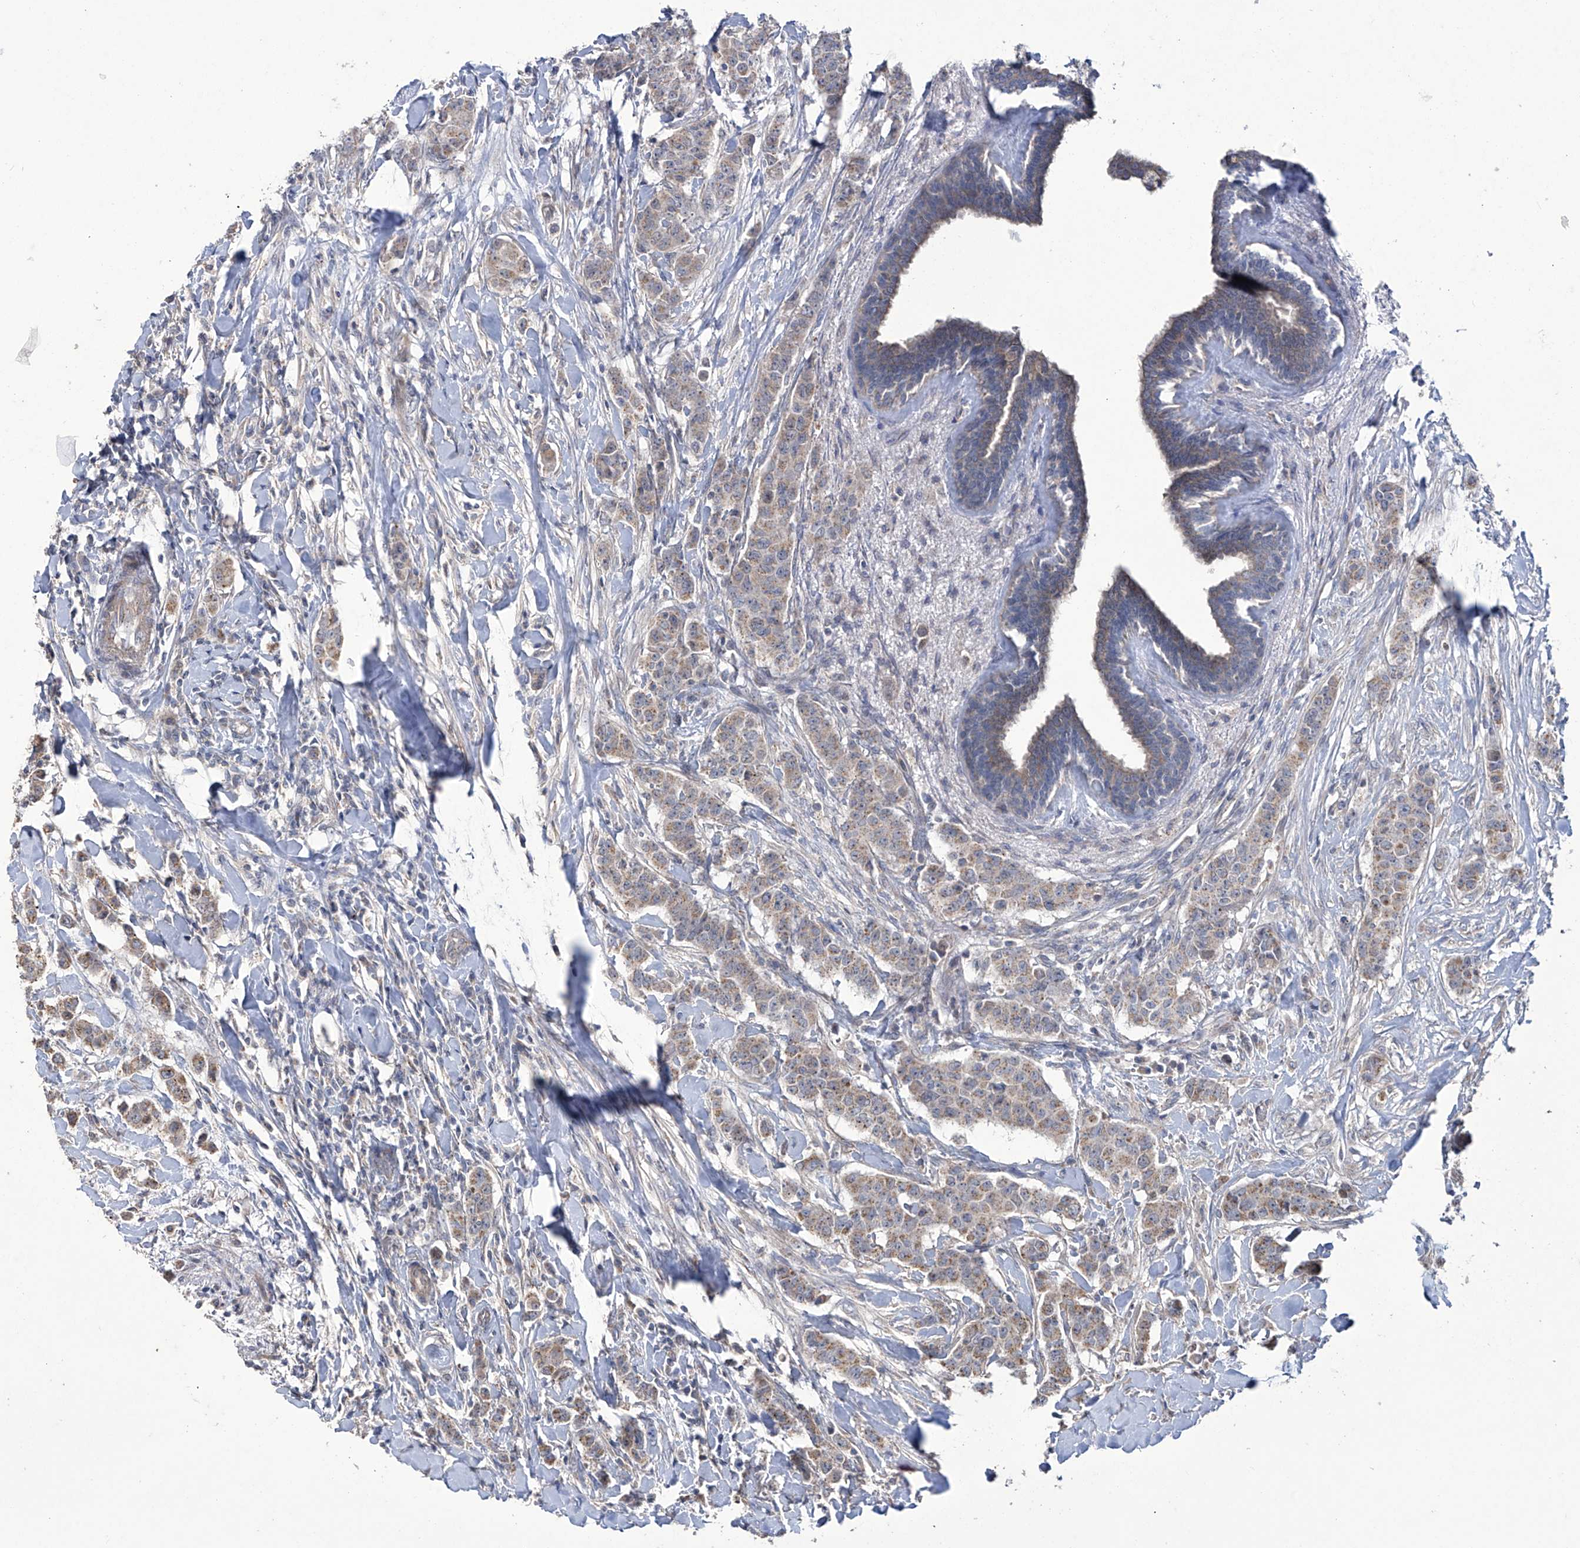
{"staining": {"intensity": "weak", "quantity": "25%-75%", "location": "cytoplasmic/membranous"}, "tissue": "breast cancer", "cell_type": "Tumor cells", "image_type": "cancer", "snomed": [{"axis": "morphology", "description": "Duct carcinoma"}, {"axis": "topography", "description": "Breast"}], "caption": "Immunohistochemical staining of human infiltrating ductal carcinoma (breast) reveals low levels of weak cytoplasmic/membranous staining in approximately 25%-75% of tumor cells. Nuclei are stained in blue.", "gene": "TRIM60", "patient": {"sex": "female", "age": 40}}